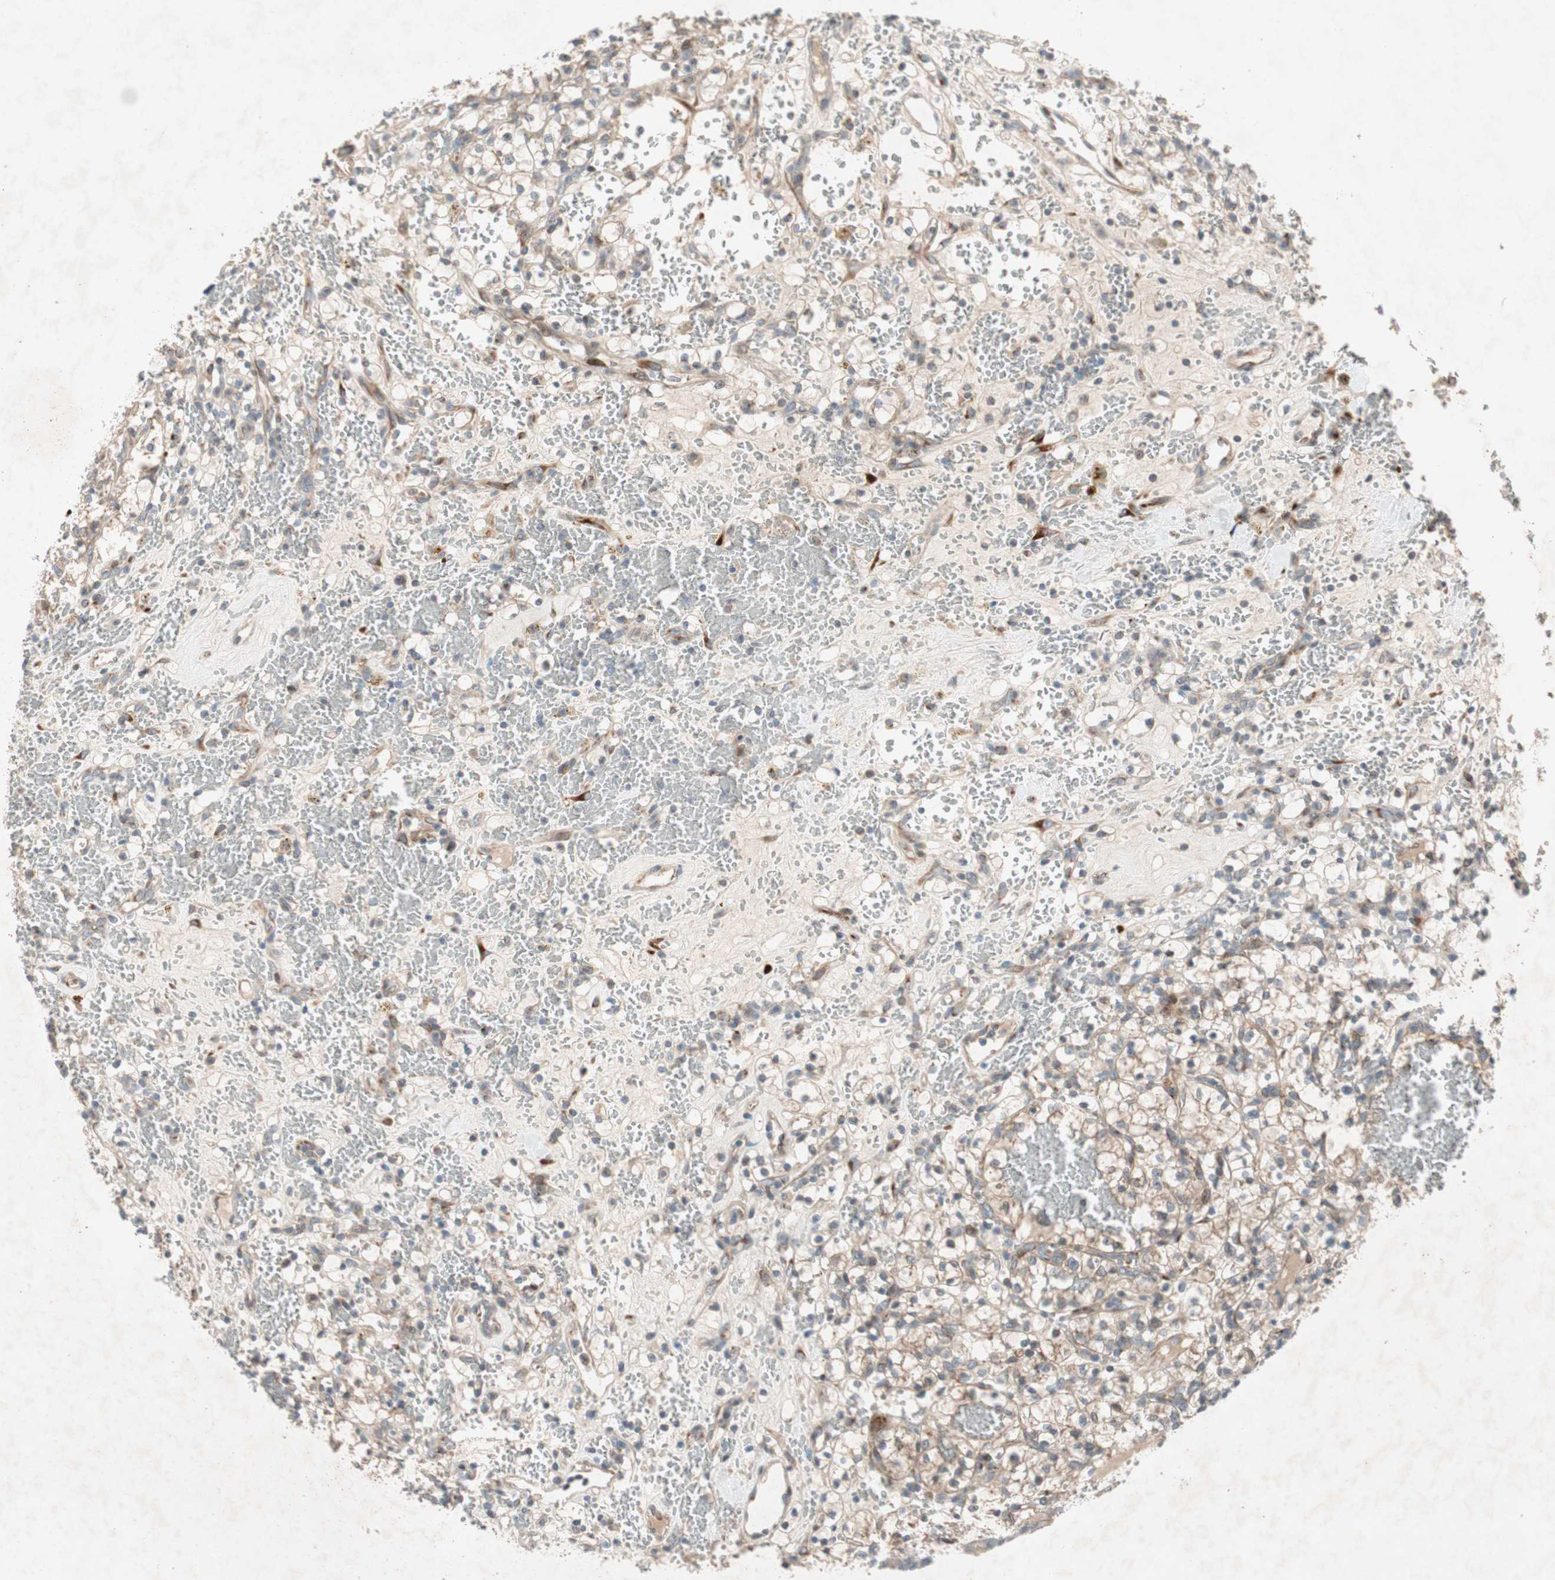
{"staining": {"intensity": "weak", "quantity": ">75%", "location": "cytoplasmic/membranous"}, "tissue": "renal cancer", "cell_type": "Tumor cells", "image_type": "cancer", "snomed": [{"axis": "morphology", "description": "Adenocarcinoma, NOS"}, {"axis": "topography", "description": "Kidney"}], "caption": "Immunohistochemical staining of adenocarcinoma (renal) reveals low levels of weak cytoplasmic/membranous protein expression in about >75% of tumor cells.", "gene": "APOO", "patient": {"sex": "female", "age": 60}}